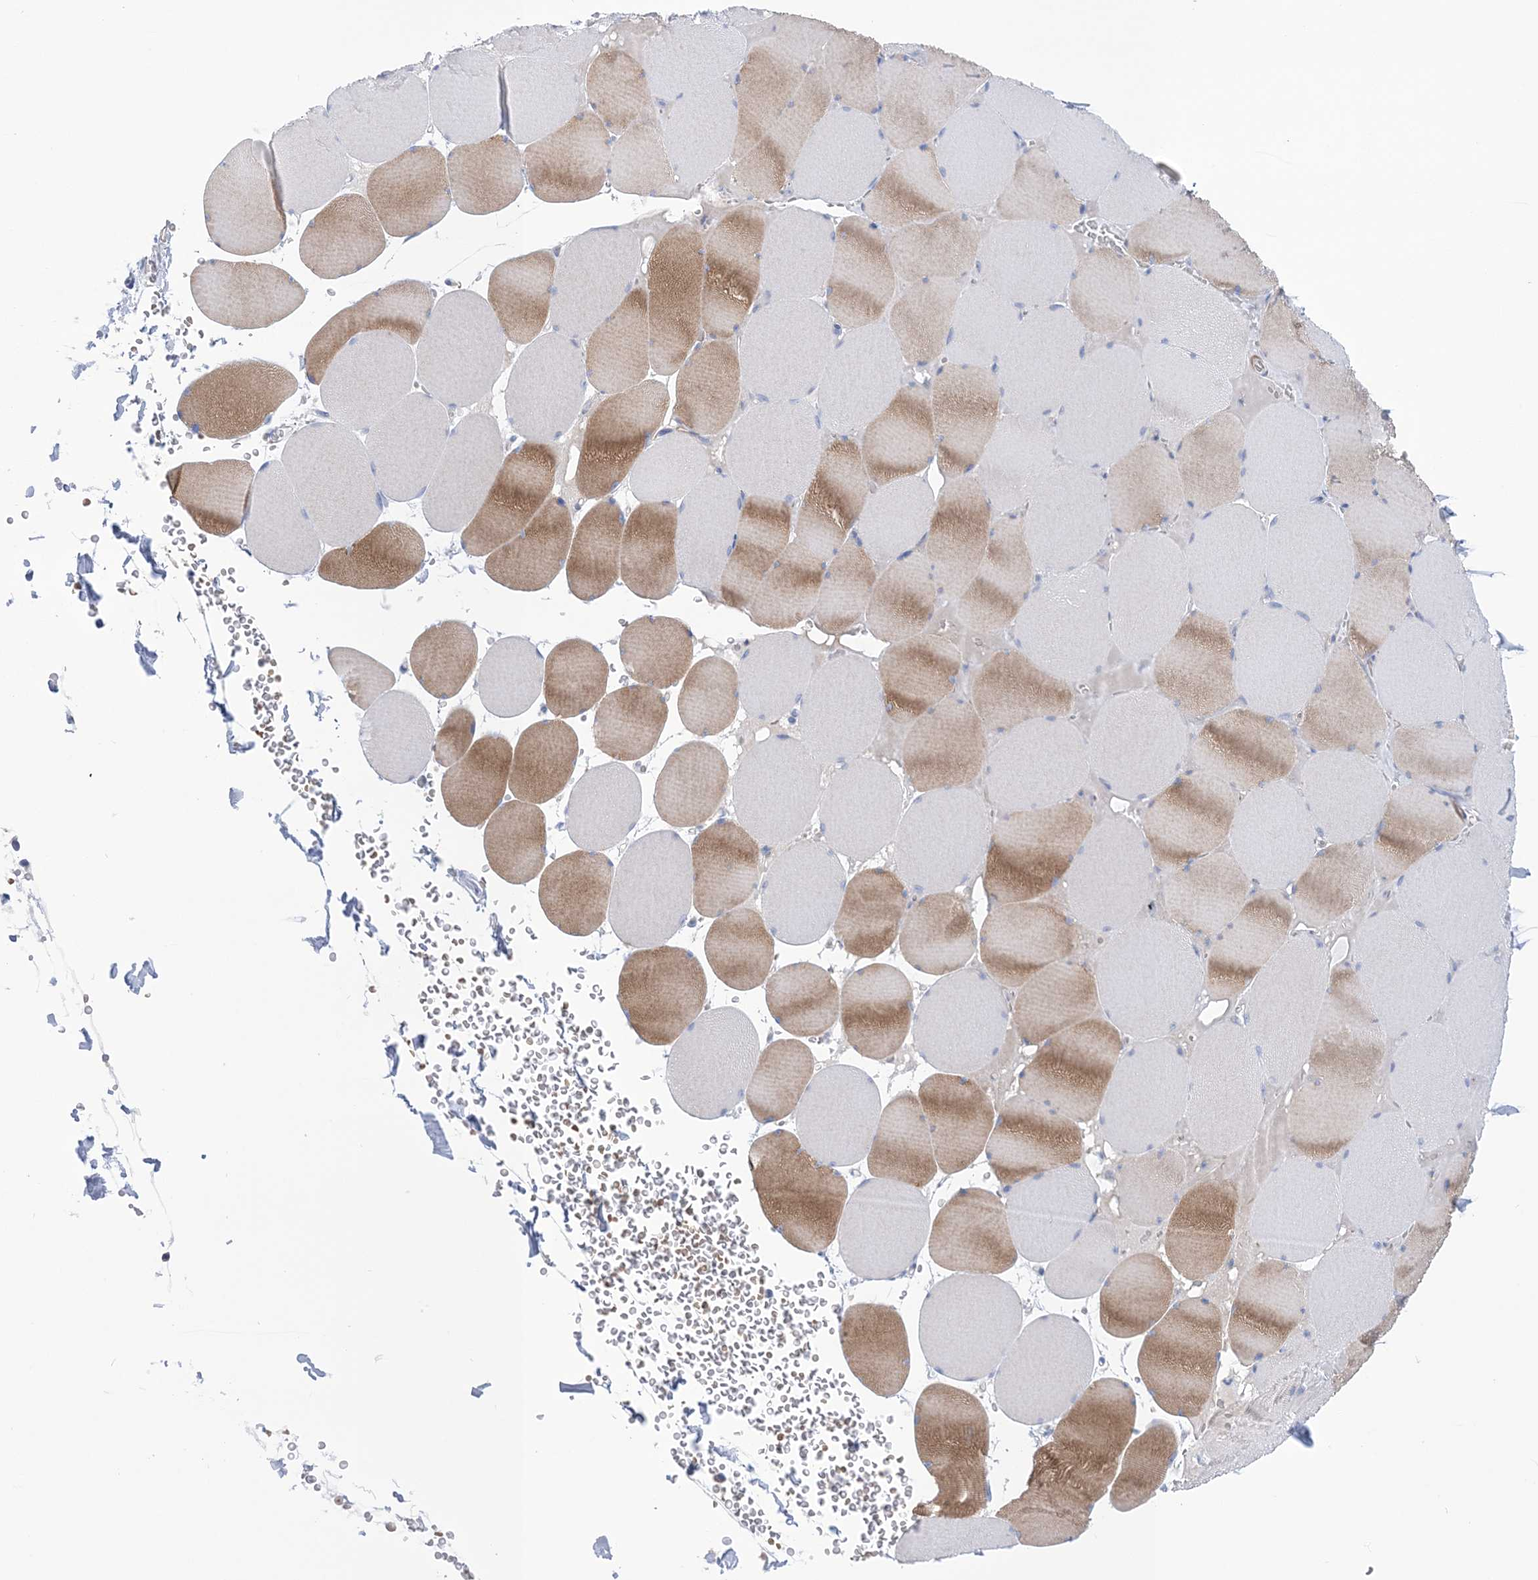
{"staining": {"intensity": "moderate", "quantity": "25%-75%", "location": "cytoplasmic/membranous"}, "tissue": "skeletal muscle", "cell_type": "Myocytes", "image_type": "normal", "snomed": [{"axis": "morphology", "description": "Normal tissue, NOS"}, {"axis": "topography", "description": "Skeletal muscle"}, {"axis": "topography", "description": "Head-Neck"}], "caption": "Moderate cytoplasmic/membranous expression for a protein is identified in approximately 25%-75% of myocytes of unremarkable skeletal muscle using IHC.", "gene": "WDR74", "patient": {"sex": "male", "age": 66}}